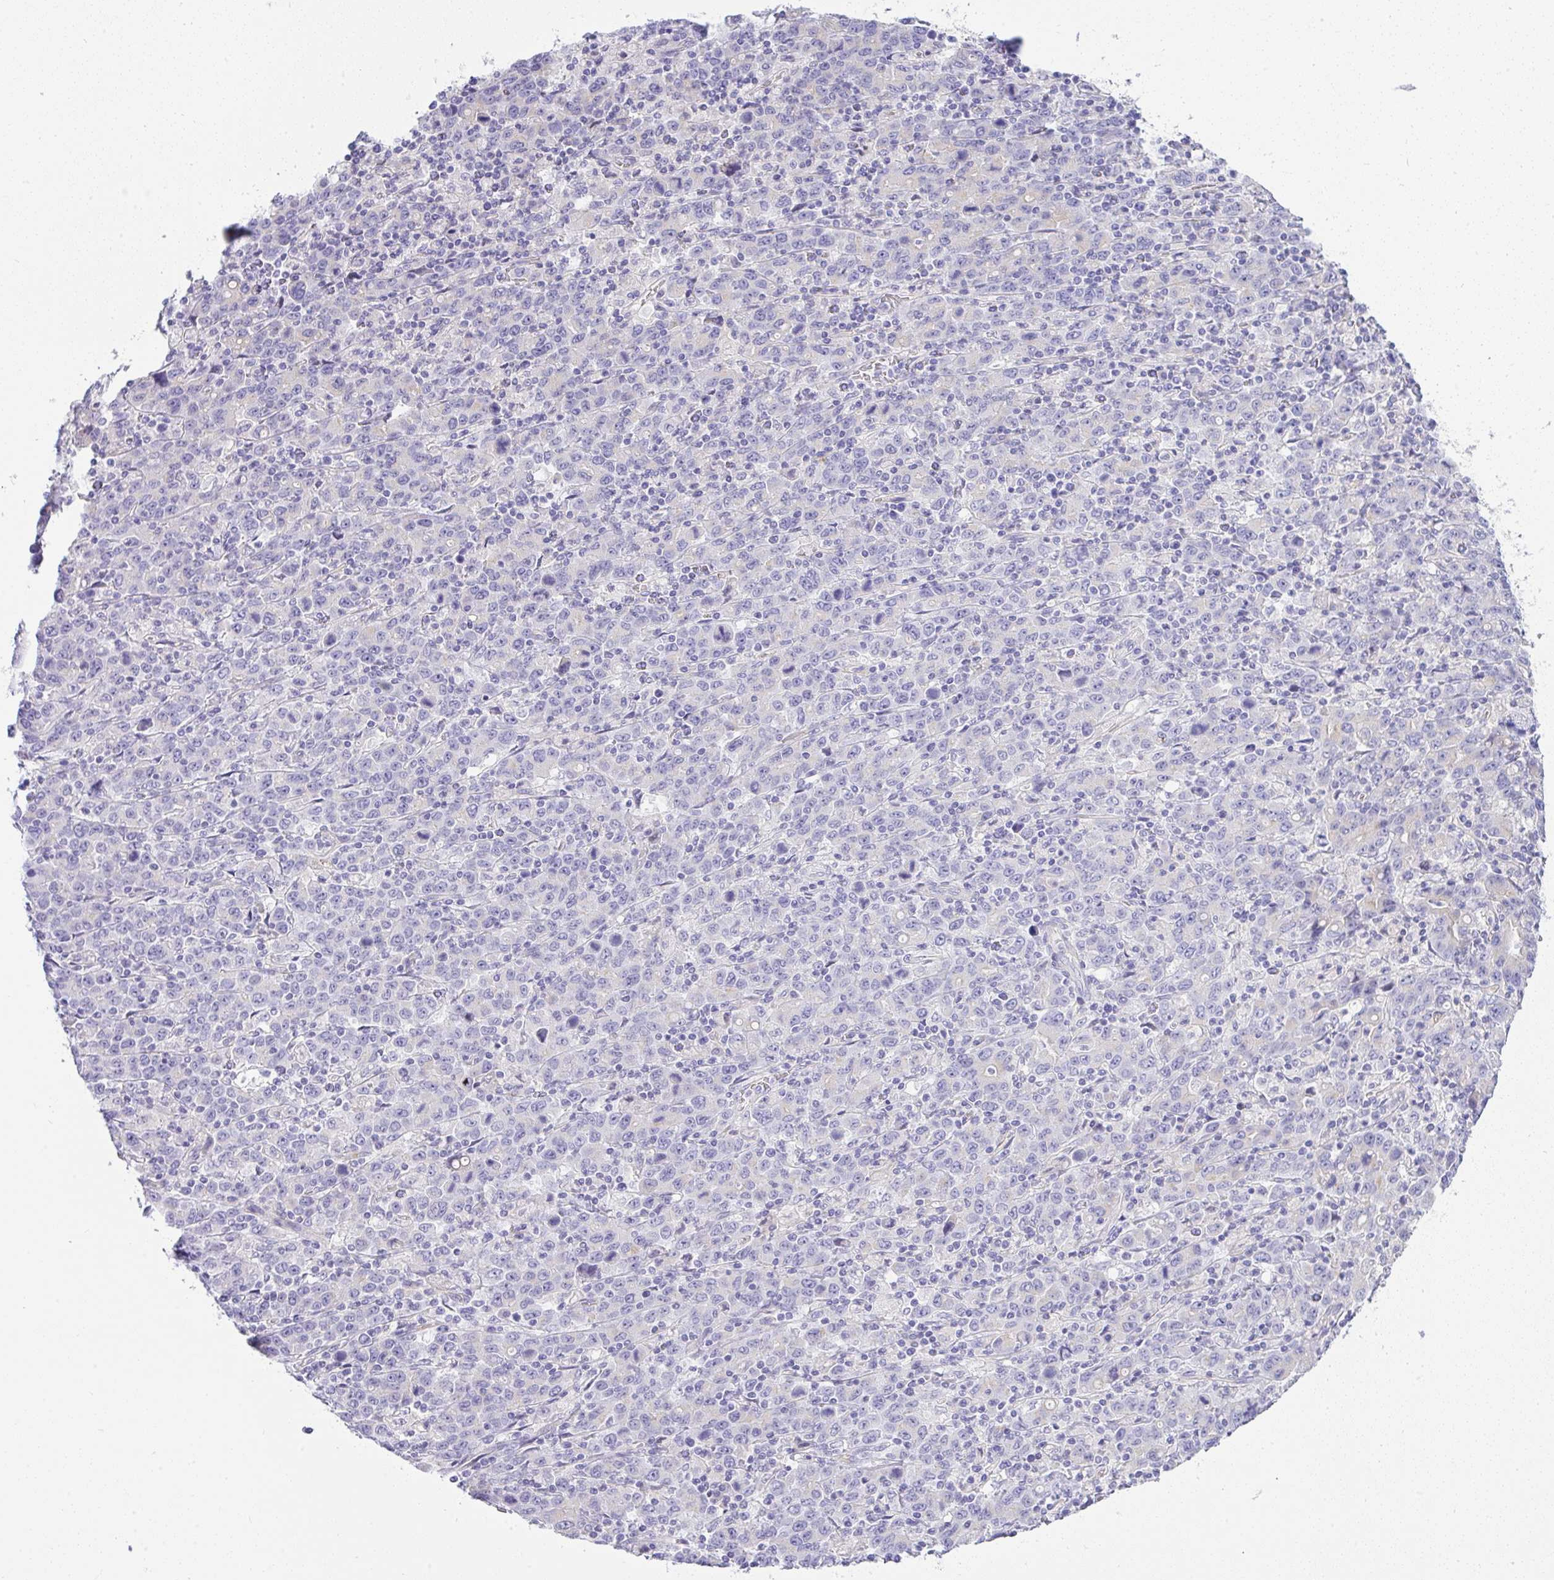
{"staining": {"intensity": "weak", "quantity": "25%-75%", "location": "cytoplasmic/membranous"}, "tissue": "stomach cancer", "cell_type": "Tumor cells", "image_type": "cancer", "snomed": [{"axis": "morphology", "description": "Adenocarcinoma, NOS"}, {"axis": "topography", "description": "Stomach, upper"}], "caption": "High-power microscopy captured an IHC micrograph of adenocarcinoma (stomach), revealing weak cytoplasmic/membranous expression in about 25%-75% of tumor cells. (IHC, brightfield microscopy, high magnification).", "gene": "FAM177A1", "patient": {"sex": "male", "age": 69}}